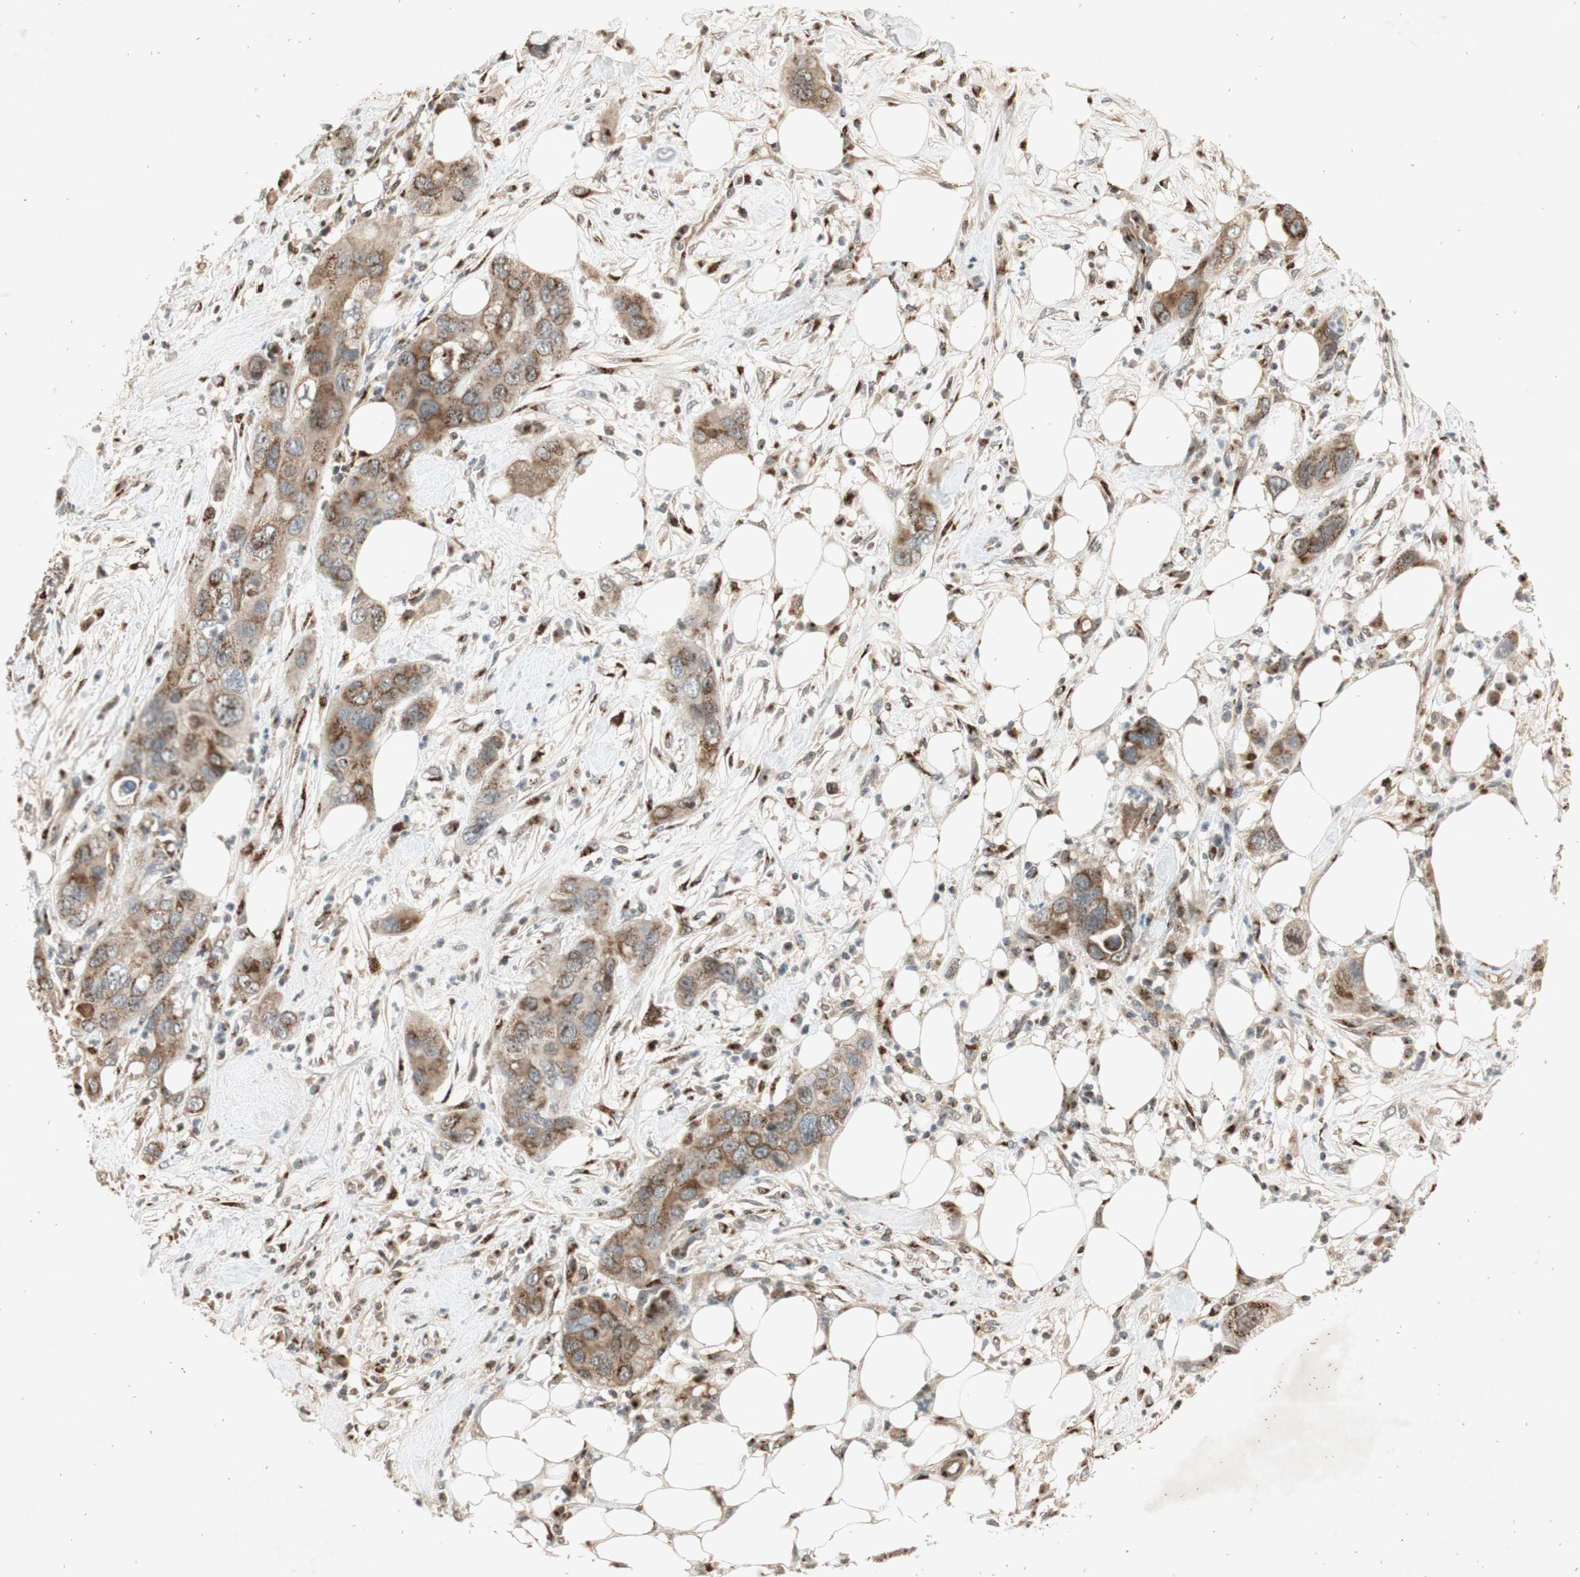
{"staining": {"intensity": "weak", "quantity": ">75%", "location": "cytoplasmic/membranous"}, "tissue": "pancreatic cancer", "cell_type": "Tumor cells", "image_type": "cancer", "snomed": [{"axis": "morphology", "description": "Adenocarcinoma, NOS"}, {"axis": "topography", "description": "Pancreas"}], "caption": "Pancreatic cancer (adenocarcinoma) stained with a brown dye shows weak cytoplasmic/membranous positive staining in about >75% of tumor cells.", "gene": "NEO1", "patient": {"sex": "female", "age": 71}}